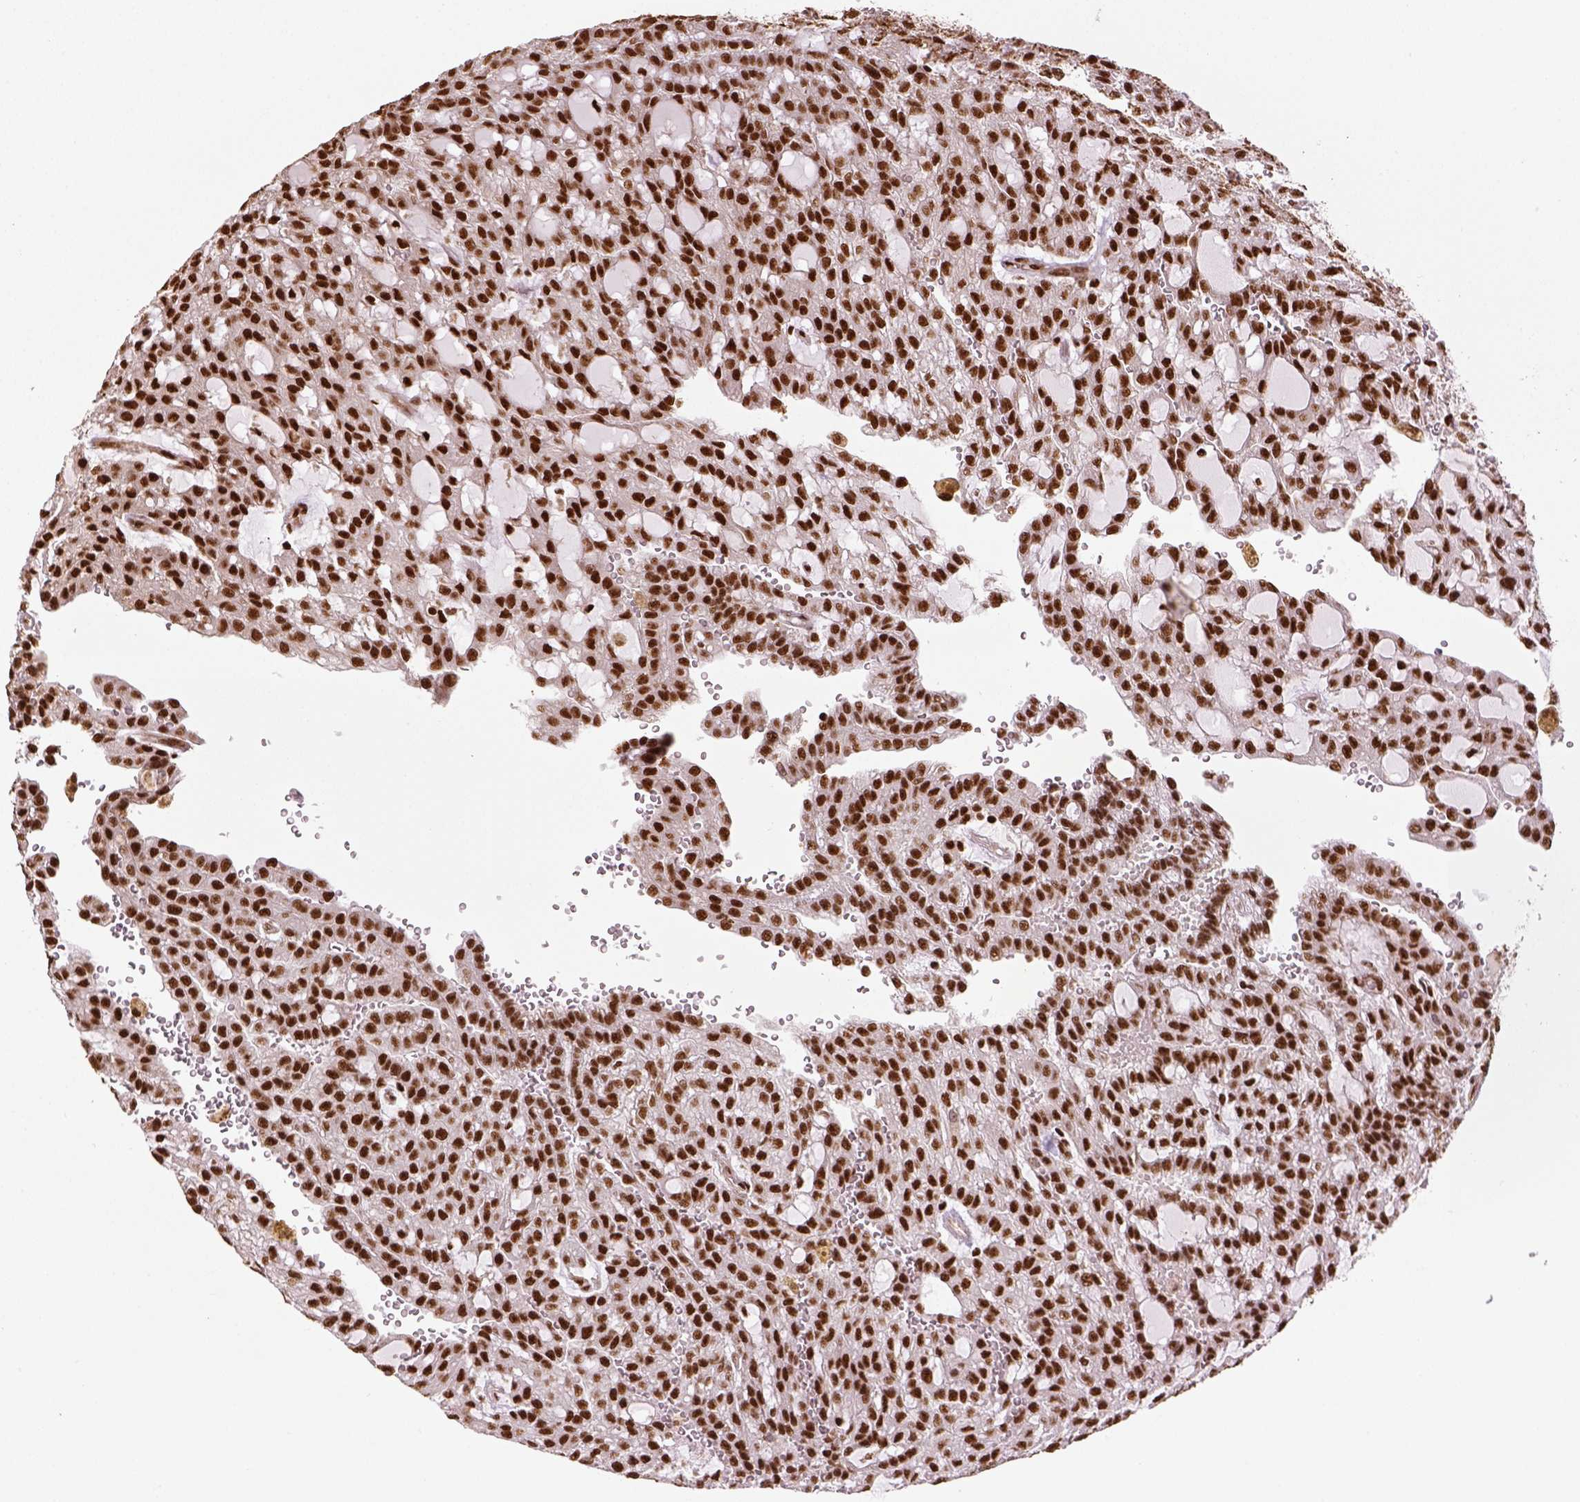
{"staining": {"intensity": "strong", "quantity": ">75%", "location": "nuclear"}, "tissue": "renal cancer", "cell_type": "Tumor cells", "image_type": "cancer", "snomed": [{"axis": "morphology", "description": "Adenocarcinoma, NOS"}, {"axis": "topography", "description": "Kidney"}], "caption": "Immunohistochemical staining of human adenocarcinoma (renal) exhibits high levels of strong nuclear protein expression in about >75% of tumor cells. (IHC, brightfield microscopy, high magnification).", "gene": "CCAR1", "patient": {"sex": "male", "age": 63}}